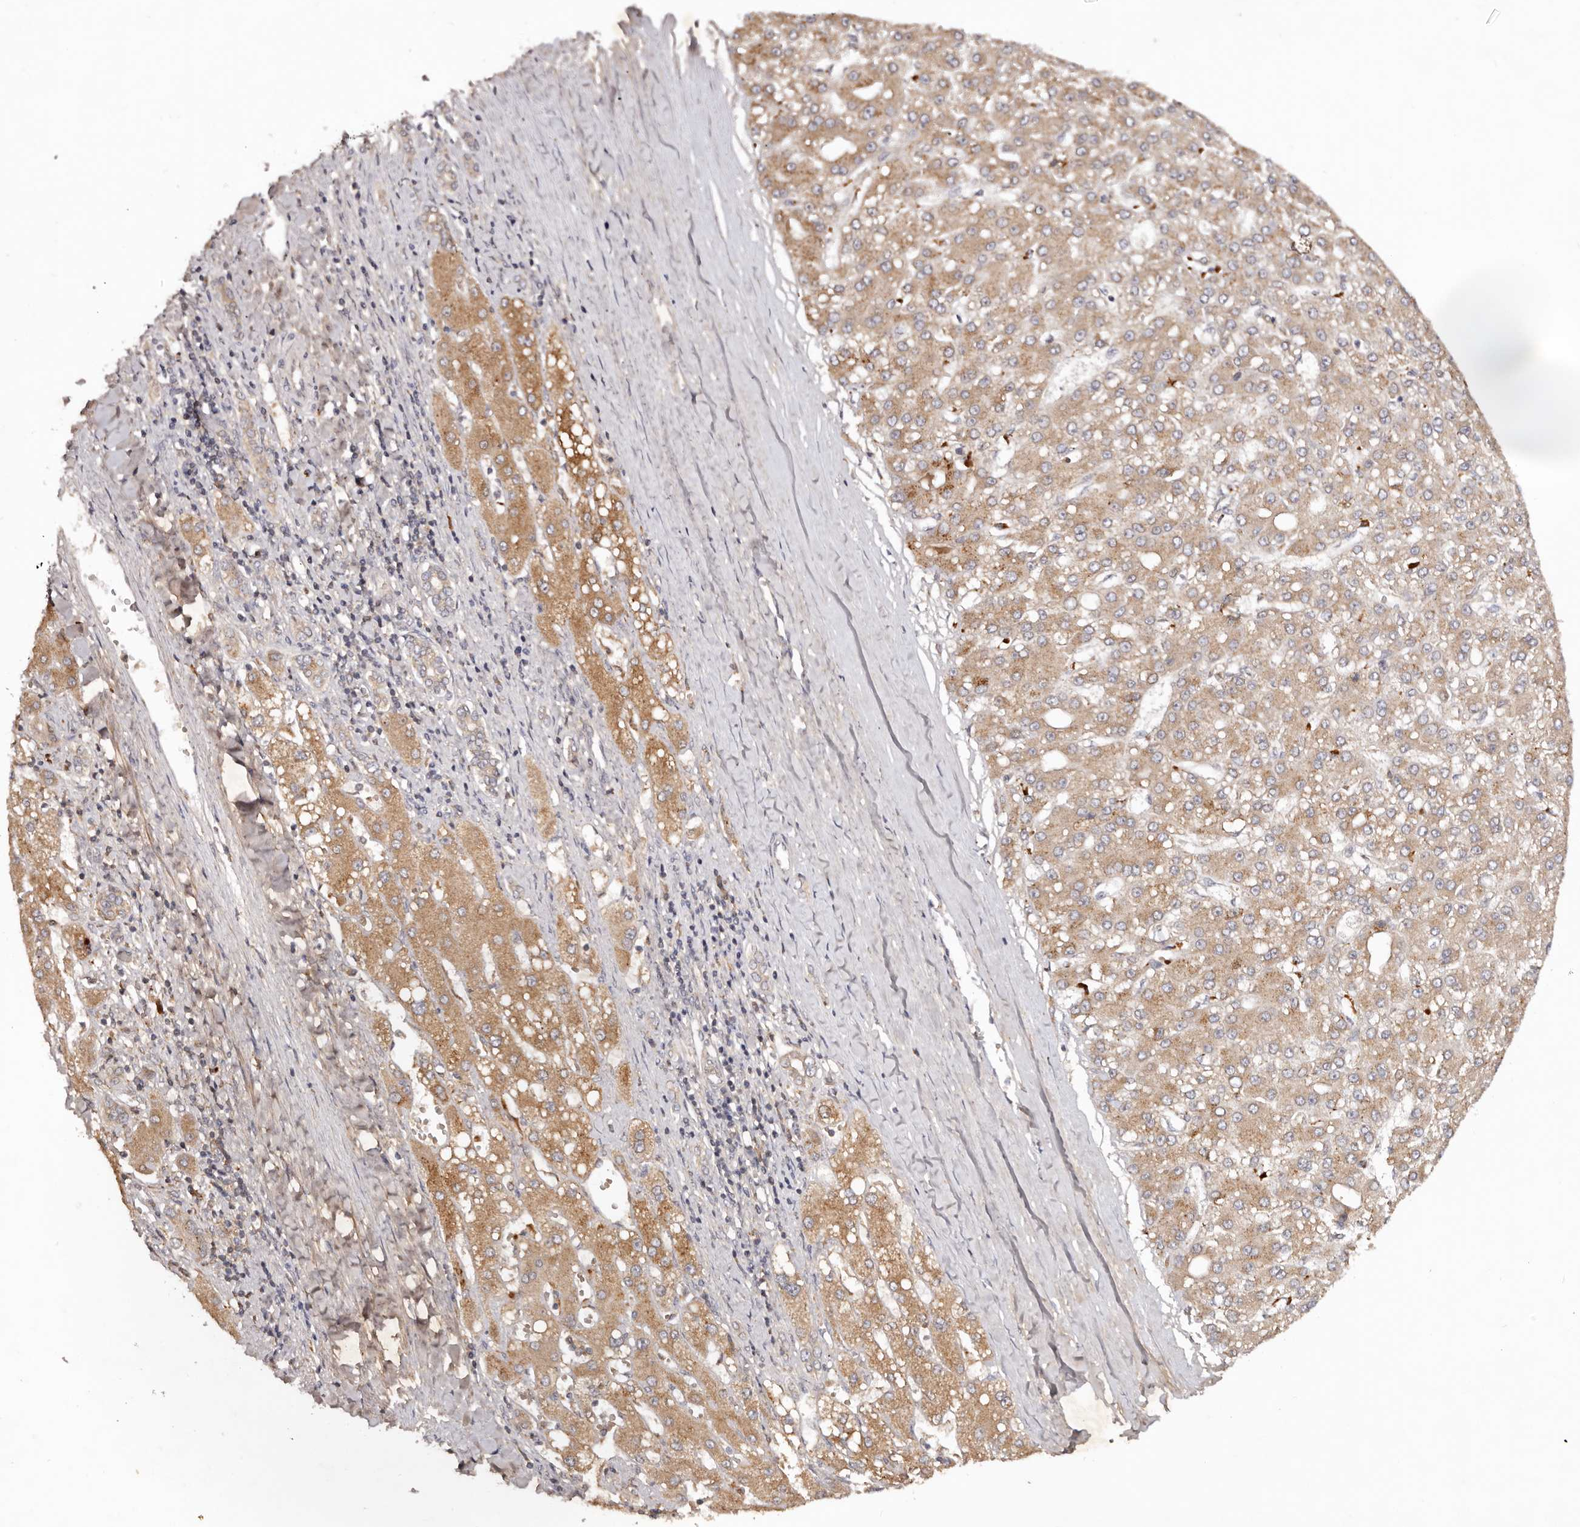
{"staining": {"intensity": "moderate", "quantity": ">75%", "location": "cytoplasmic/membranous"}, "tissue": "liver cancer", "cell_type": "Tumor cells", "image_type": "cancer", "snomed": [{"axis": "morphology", "description": "Carcinoma, Hepatocellular, NOS"}, {"axis": "topography", "description": "Liver"}], "caption": "A brown stain labels moderate cytoplasmic/membranous staining of a protein in liver hepatocellular carcinoma tumor cells.", "gene": "PKIB", "patient": {"sex": "male", "age": 67}}